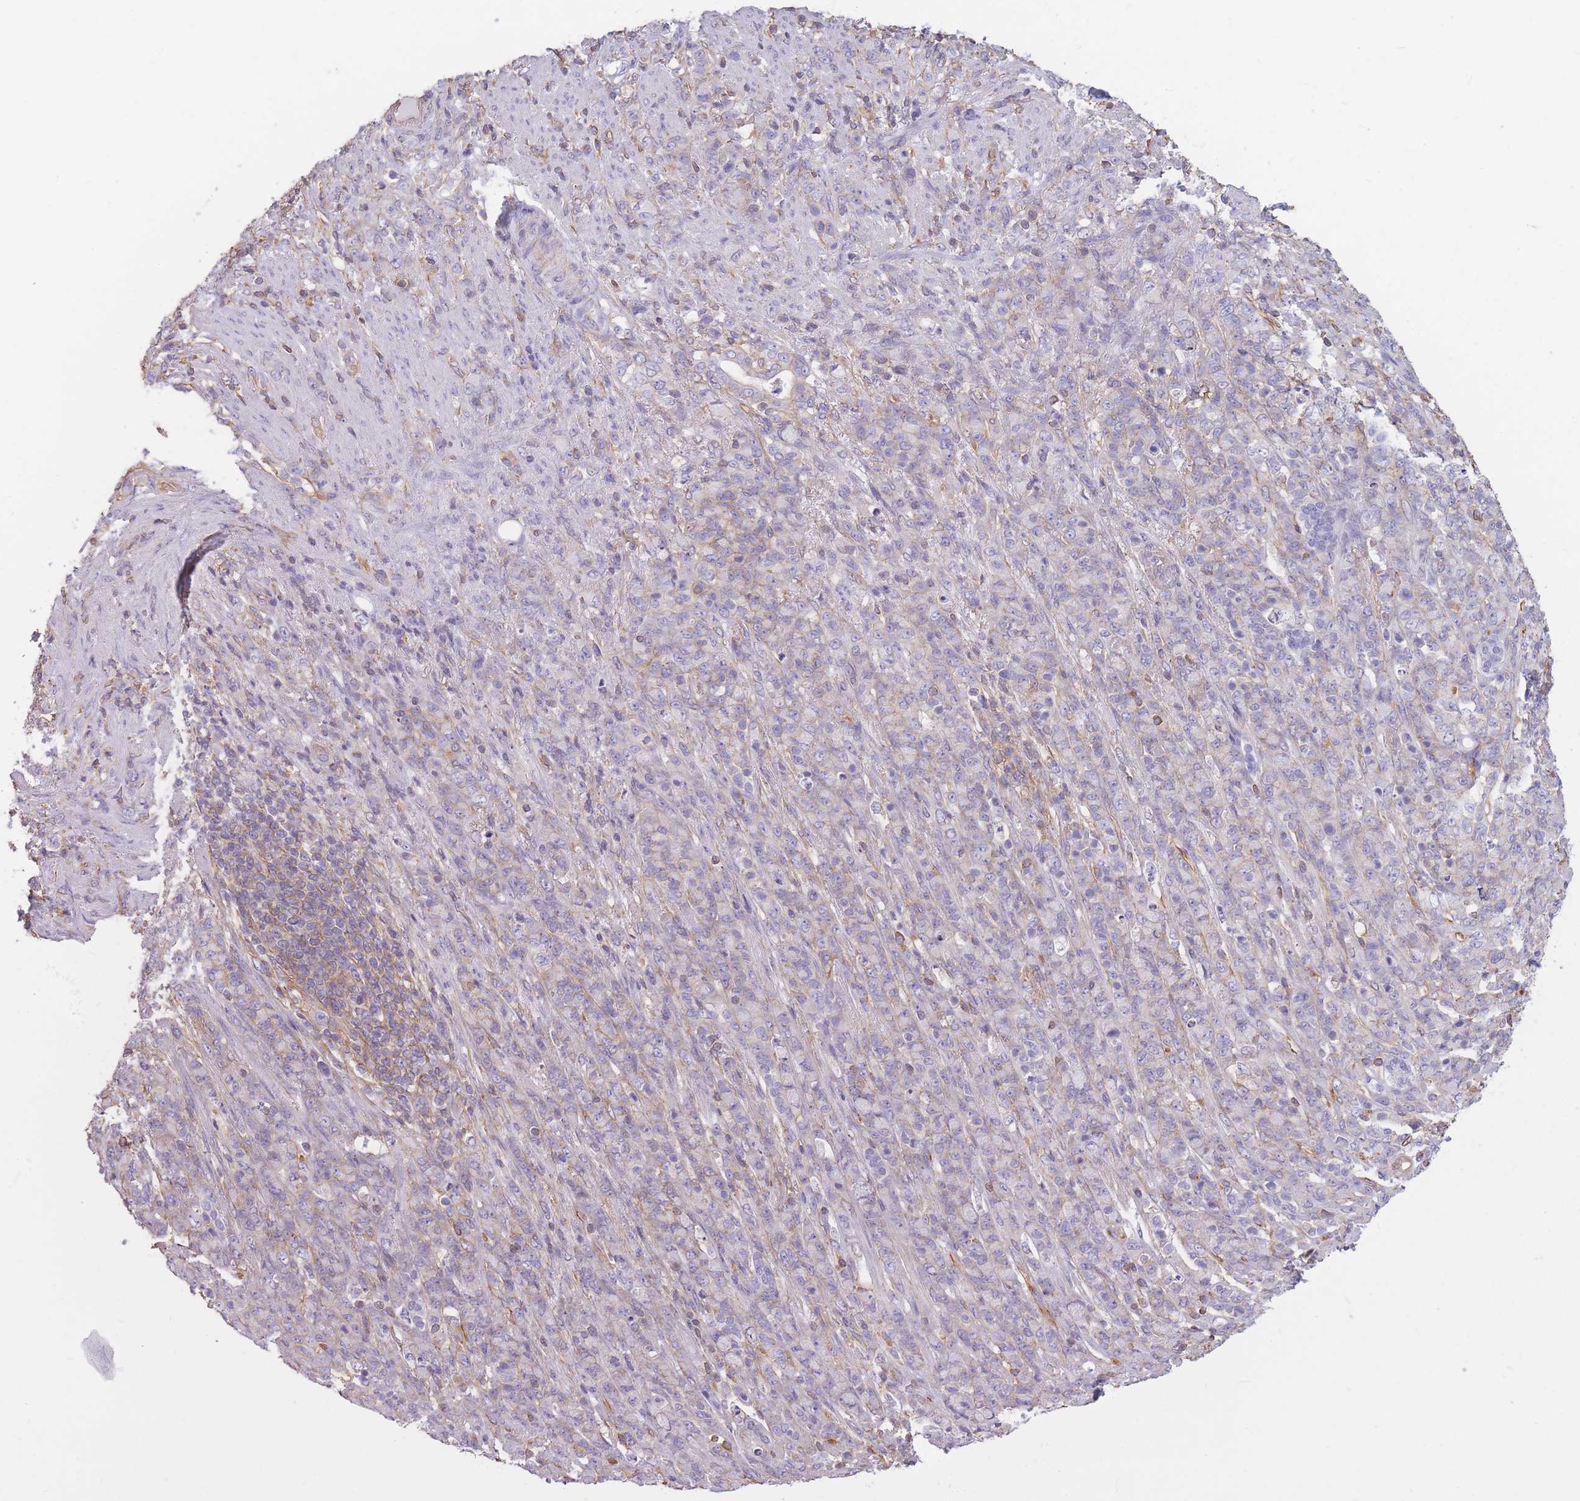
{"staining": {"intensity": "negative", "quantity": "none", "location": "none"}, "tissue": "stomach cancer", "cell_type": "Tumor cells", "image_type": "cancer", "snomed": [{"axis": "morphology", "description": "Adenocarcinoma, NOS"}, {"axis": "topography", "description": "Stomach"}], "caption": "Immunohistochemistry of human adenocarcinoma (stomach) exhibits no staining in tumor cells.", "gene": "ADD1", "patient": {"sex": "female", "age": 79}}